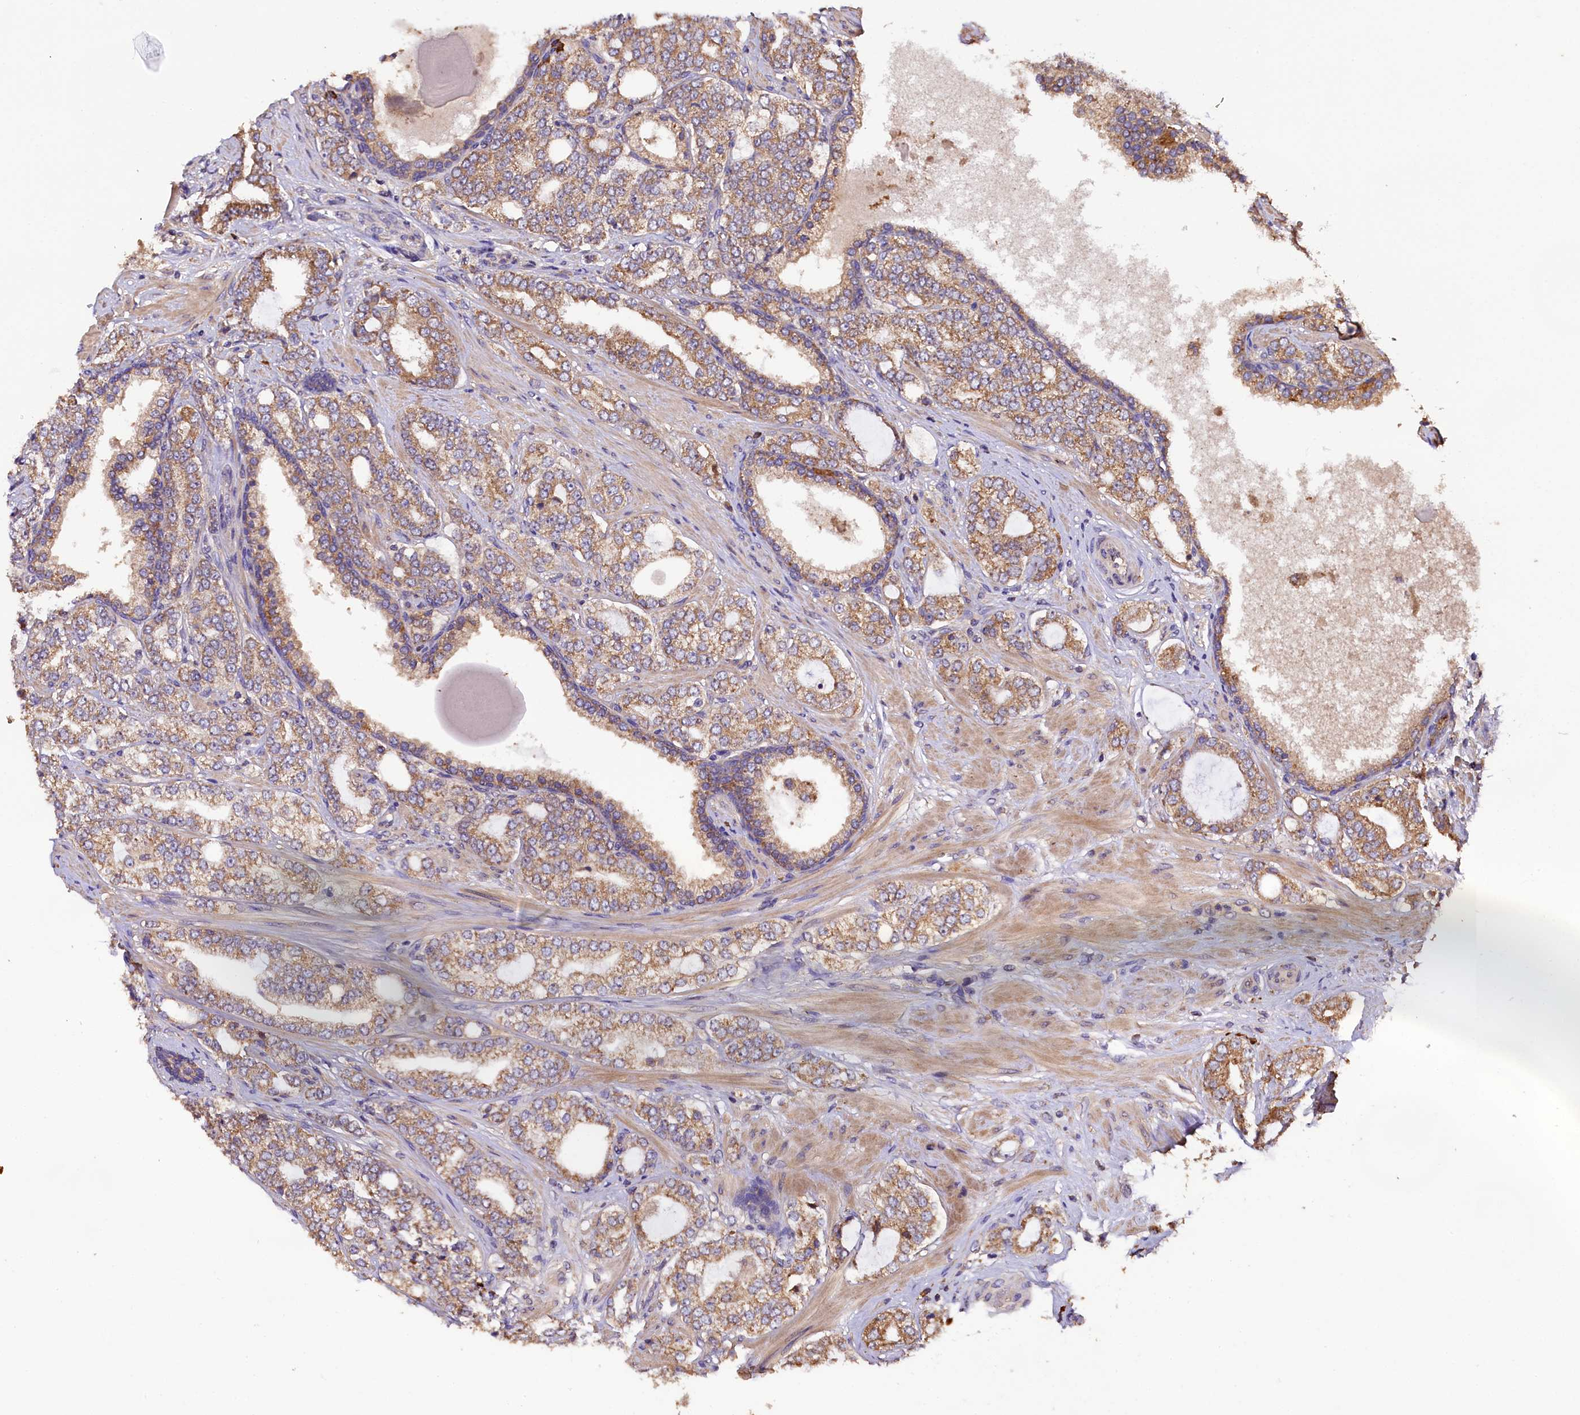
{"staining": {"intensity": "moderate", "quantity": ">75%", "location": "cytoplasmic/membranous"}, "tissue": "prostate cancer", "cell_type": "Tumor cells", "image_type": "cancer", "snomed": [{"axis": "morphology", "description": "Adenocarcinoma, High grade"}, {"axis": "topography", "description": "Prostate"}], "caption": "A medium amount of moderate cytoplasmic/membranous positivity is identified in approximately >75% of tumor cells in prostate cancer tissue.", "gene": "ENKD1", "patient": {"sex": "male", "age": 64}}